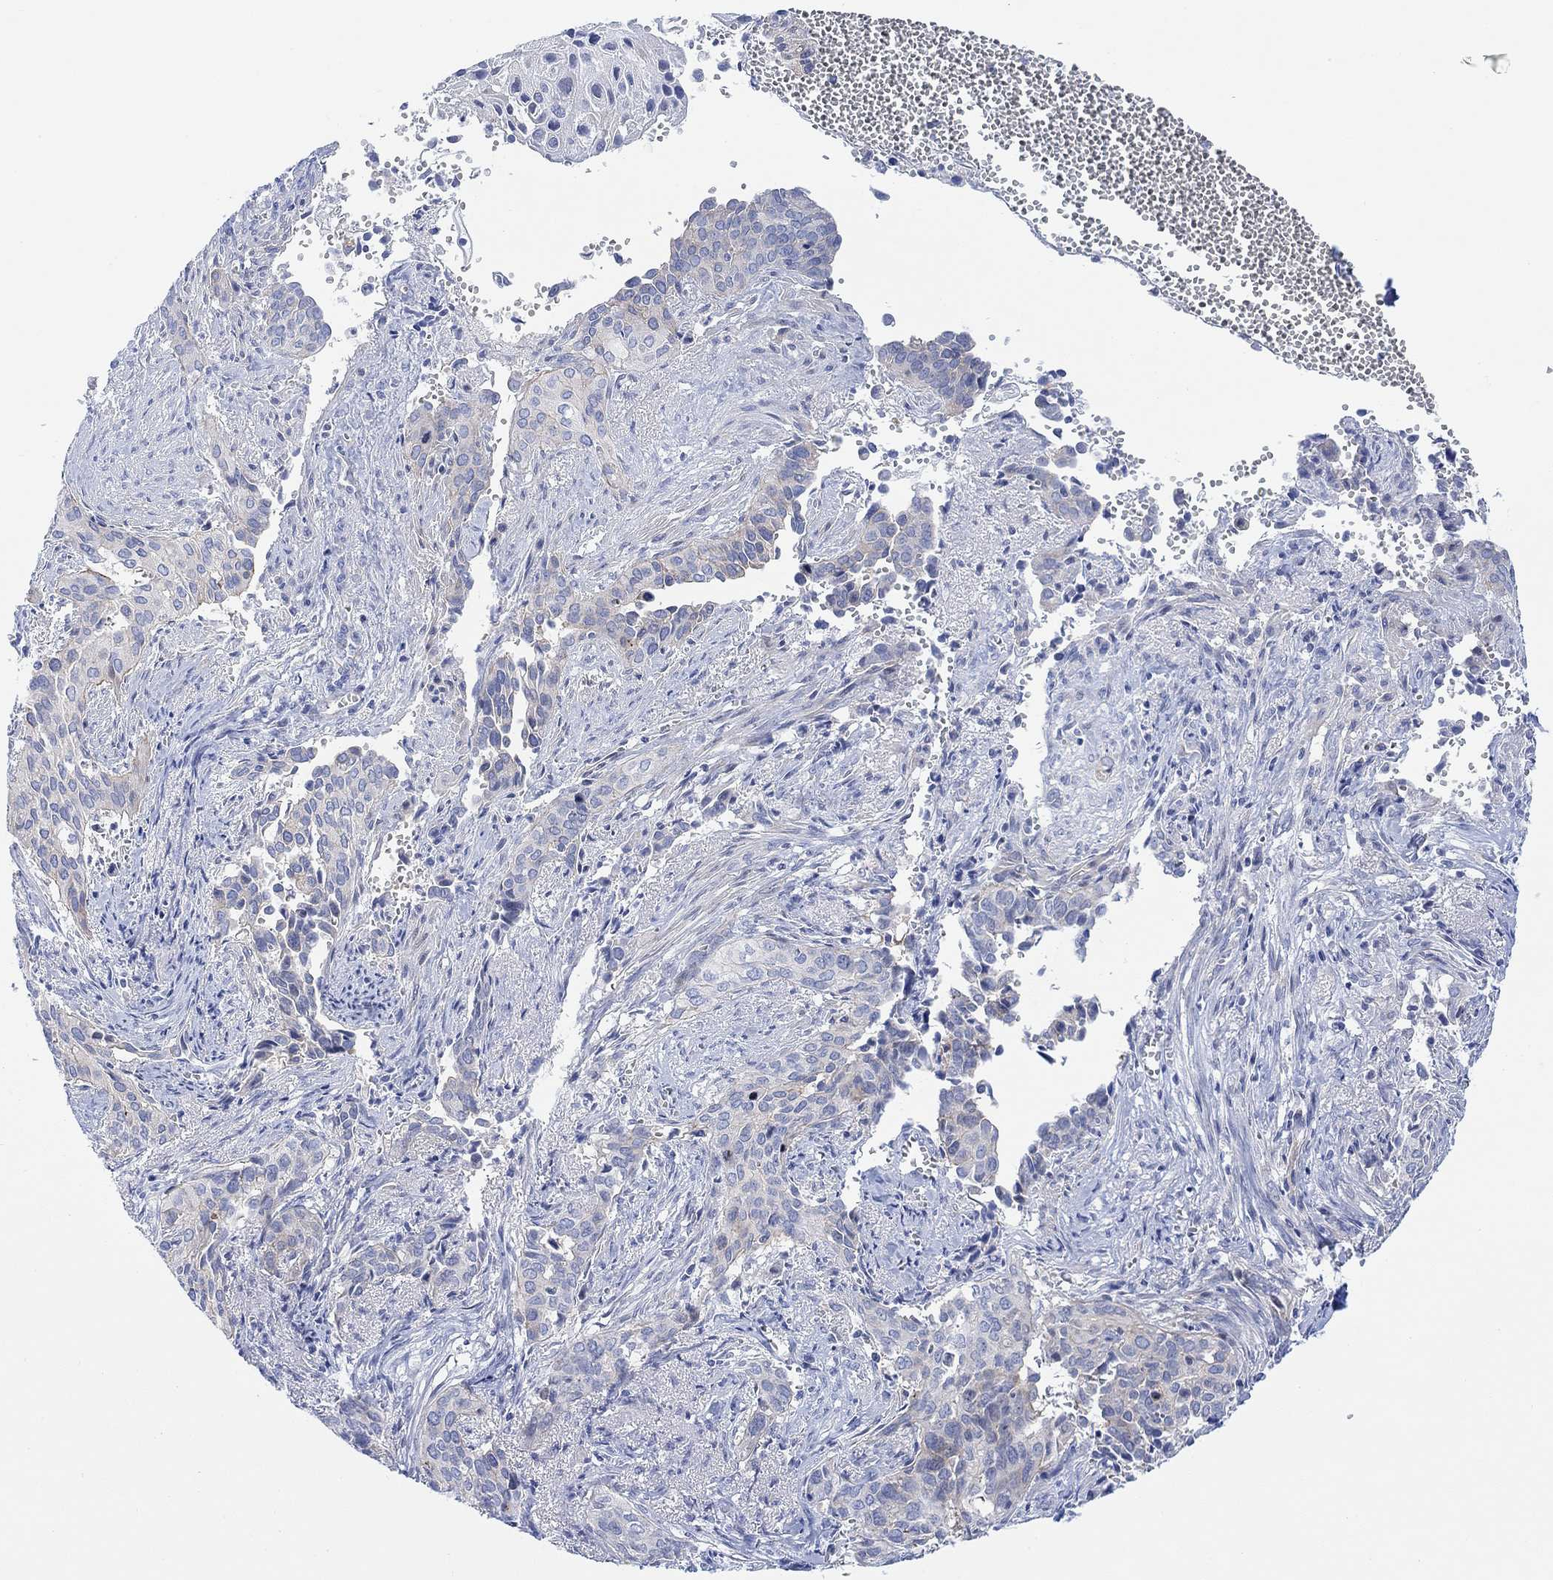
{"staining": {"intensity": "negative", "quantity": "none", "location": "none"}, "tissue": "cervical cancer", "cell_type": "Tumor cells", "image_type": "cancer", "snomed": [{"axis": "morphology", "description": "Squamous cell carcinoma, NOS"}, {"axis": "topography", "description": "Cervix"}], "caption": "Cervical cancer (squamous cell carcinoma) was stained to show a protein in brown. There is no significant staining in tumor cells.", "gene": "TLDC2", "patient": {"sex": "female", "age": 29}}